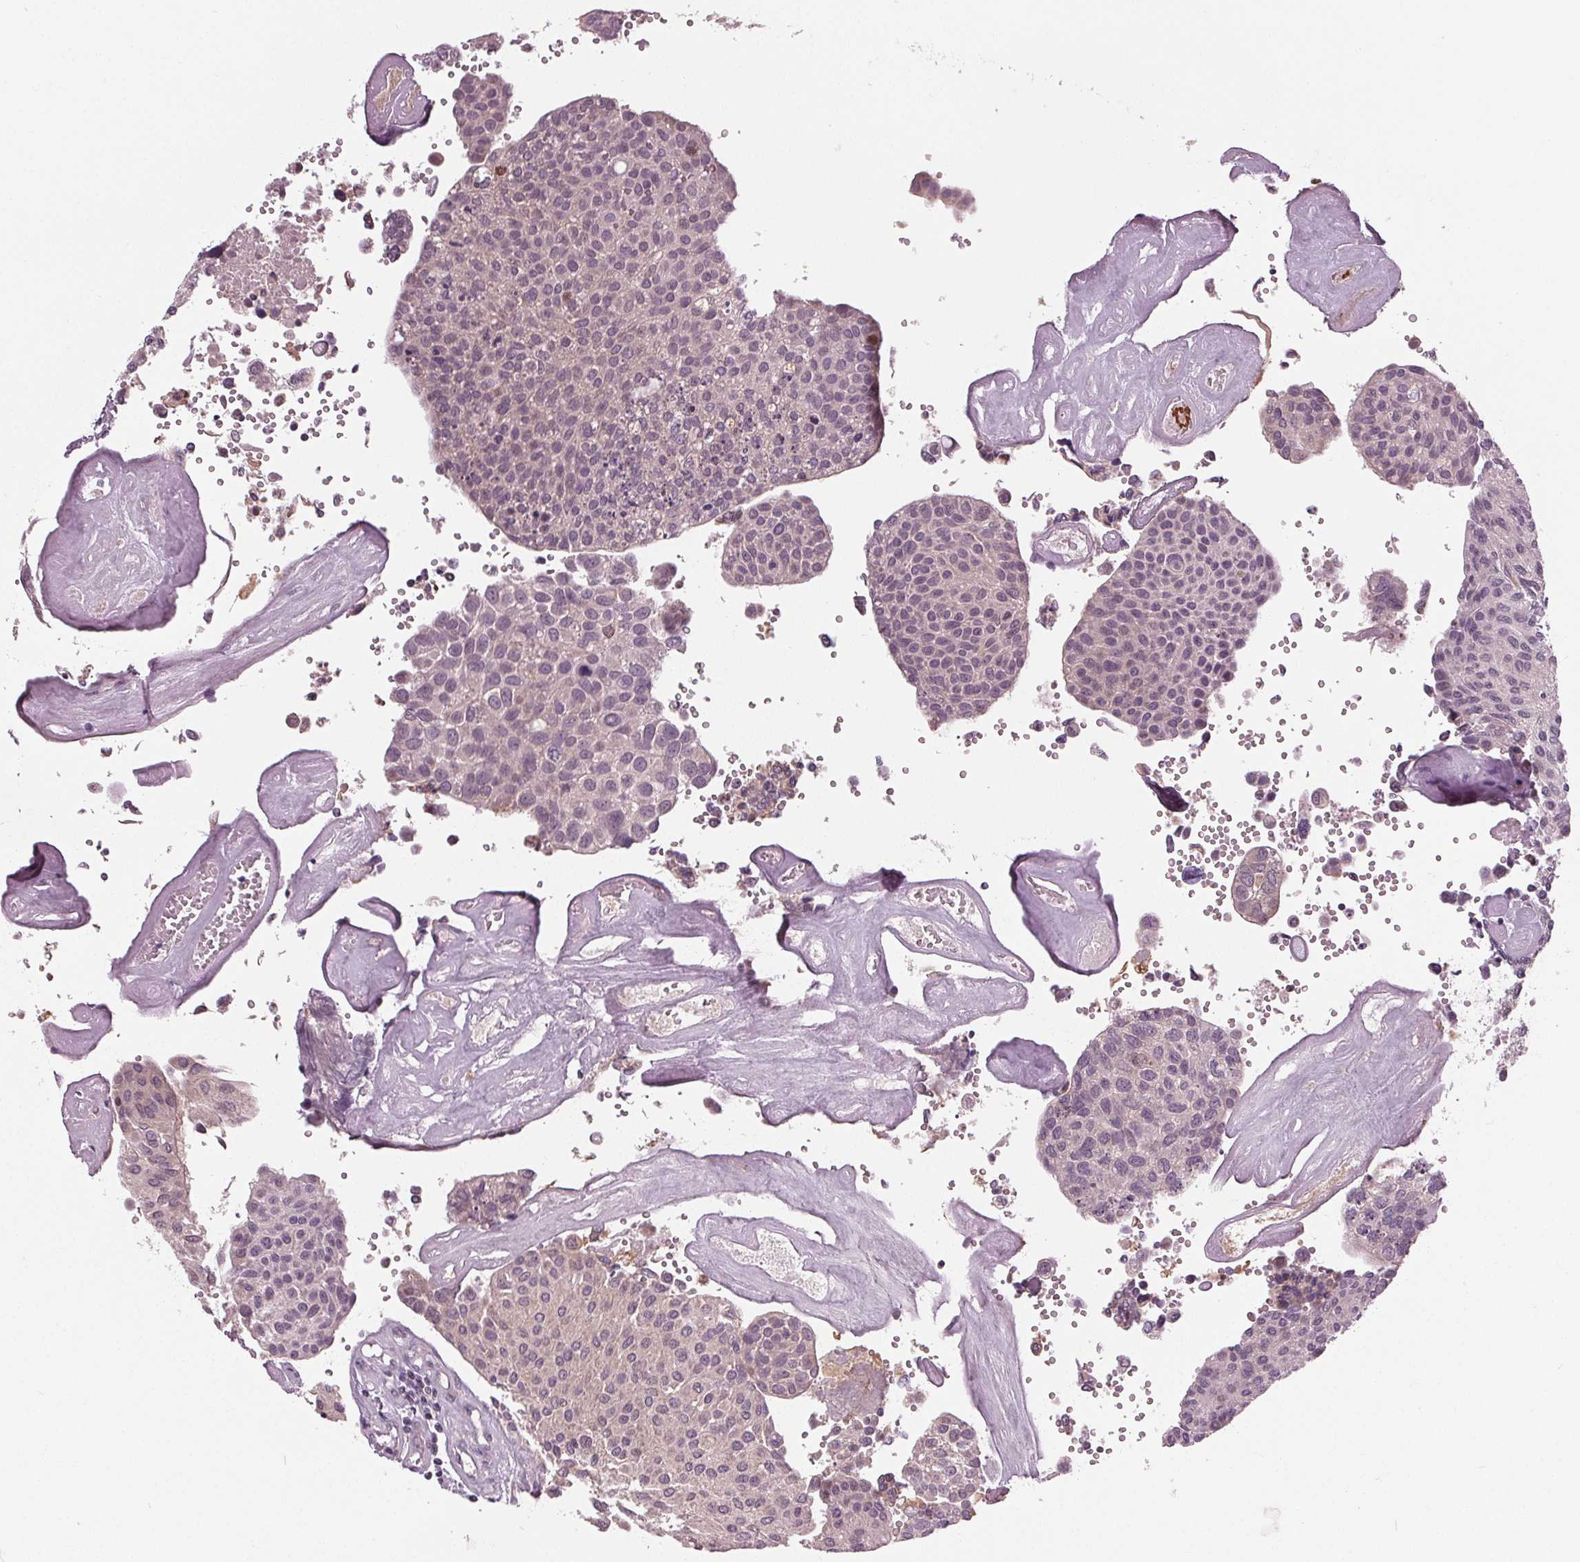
{"staining": {"intensity": "negative", "quantity": "none", "location": "none"}, "tissue": "urothelial cancer", "cell_type": "Tumor cells", "image_type": "cancer", "snomed": [{"axis": "morphology", "description": "Urothelial carcinoma, NOS"}, {"axis": "topography", "description": "Urinary bladder"}], "caption": "Immunohistochemistry (IHC) histopathology image of neoplastic tissue: transitional cell carcinoma stained with DAB demonstrates no significant protein staining in tumor cells.", "gene": "ZNF605", "patient": {"sex": "male", "age": 55}}